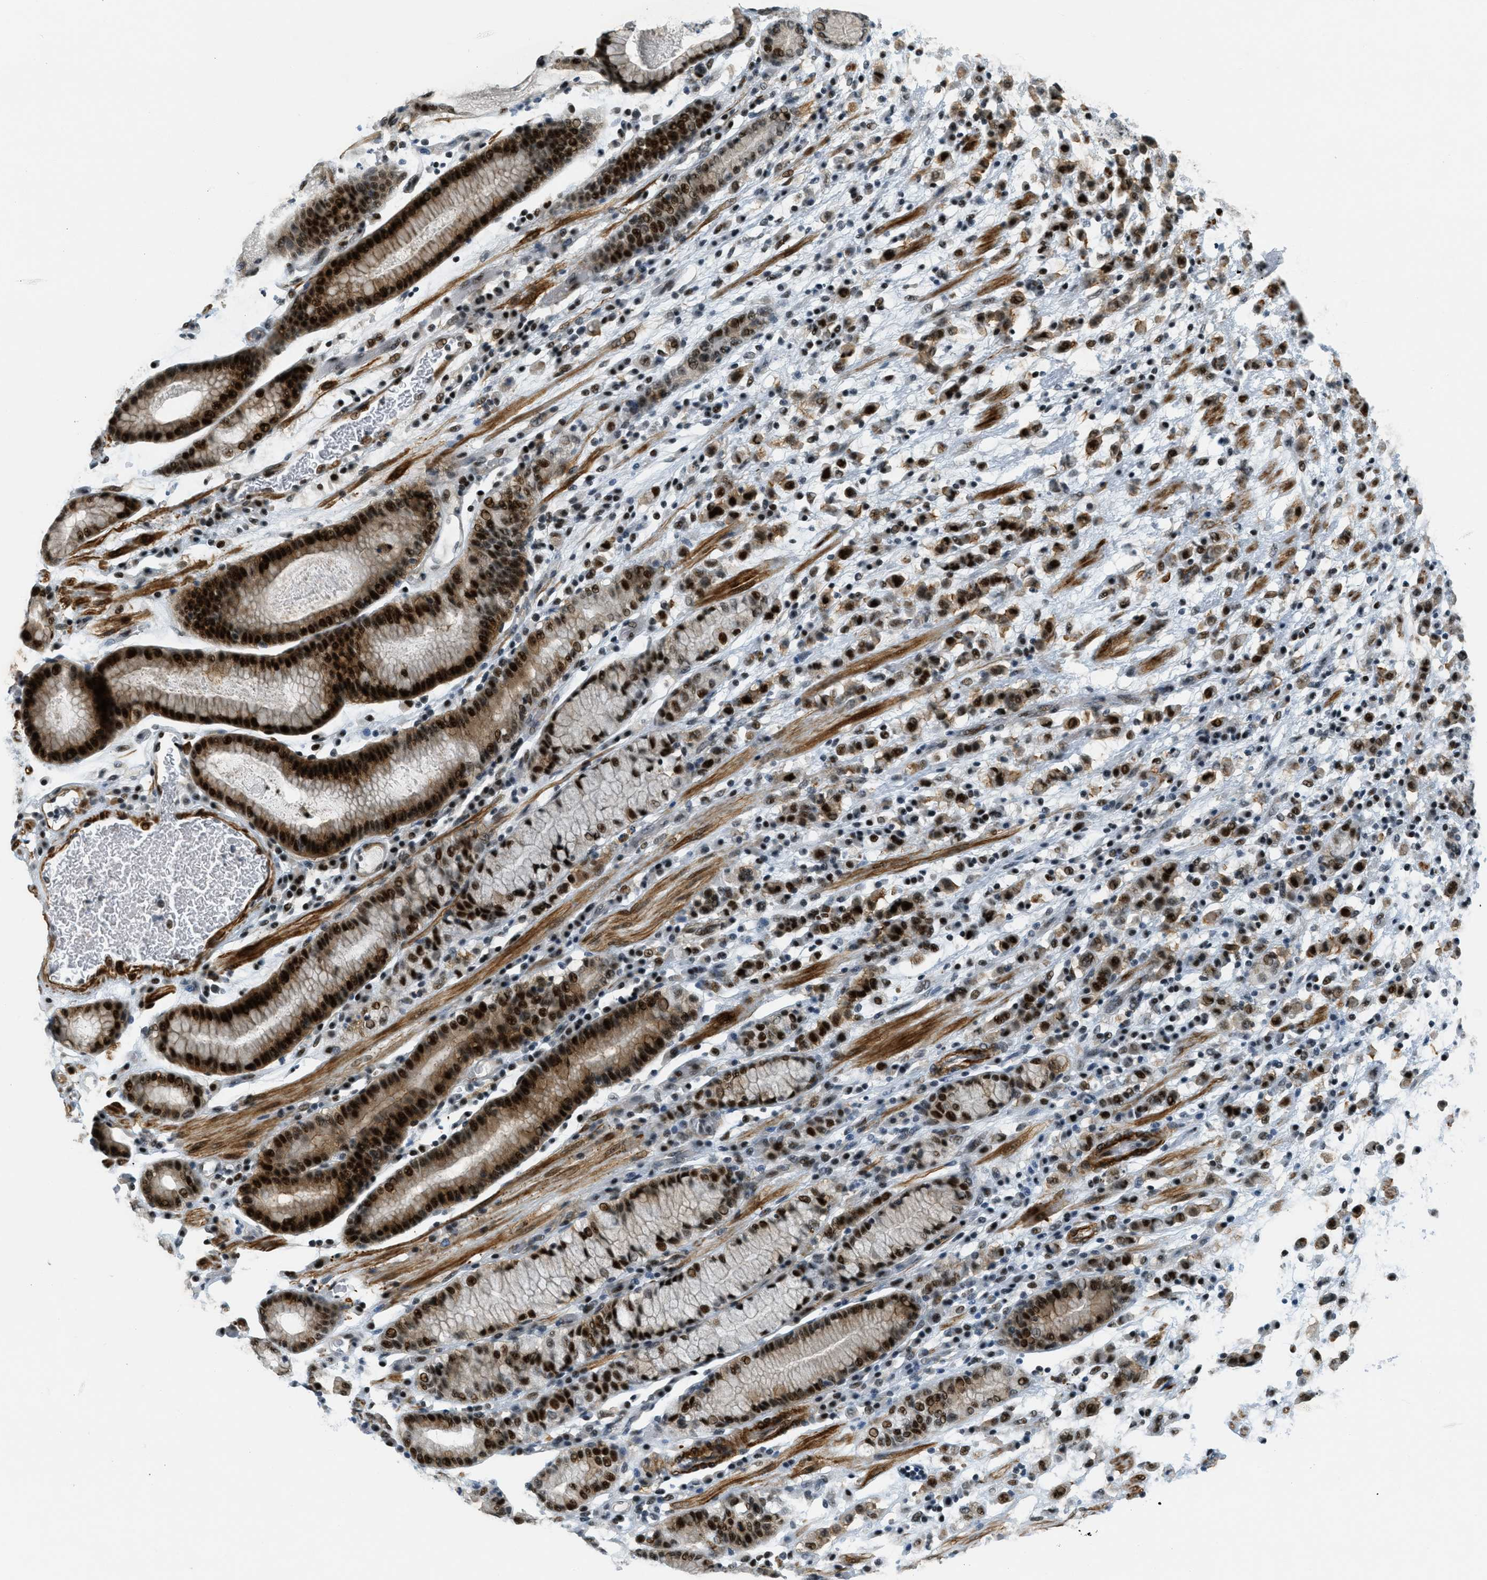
{"staining": {"intensity": "strong", "quantity": ">75%", "location": "nuclear"}, "tissue": "stomach cancer", "cell_type": "Tumor cells", "image_type": "cancer", "snomed": [{"axis": "morphology", "description": "Adenocarcinoma, NOS"}, {"axis": "topography", "description": "Stomach, lower"}], "caption": "The micrograph displays immunohistochemical staining of stomach adenocarcinoma. There is strong nuclear expression is appreciated in approximately >75% of tumor cells.", "gene": "ZDHHC23", "patient": {"sex": "male", "age": 88}}